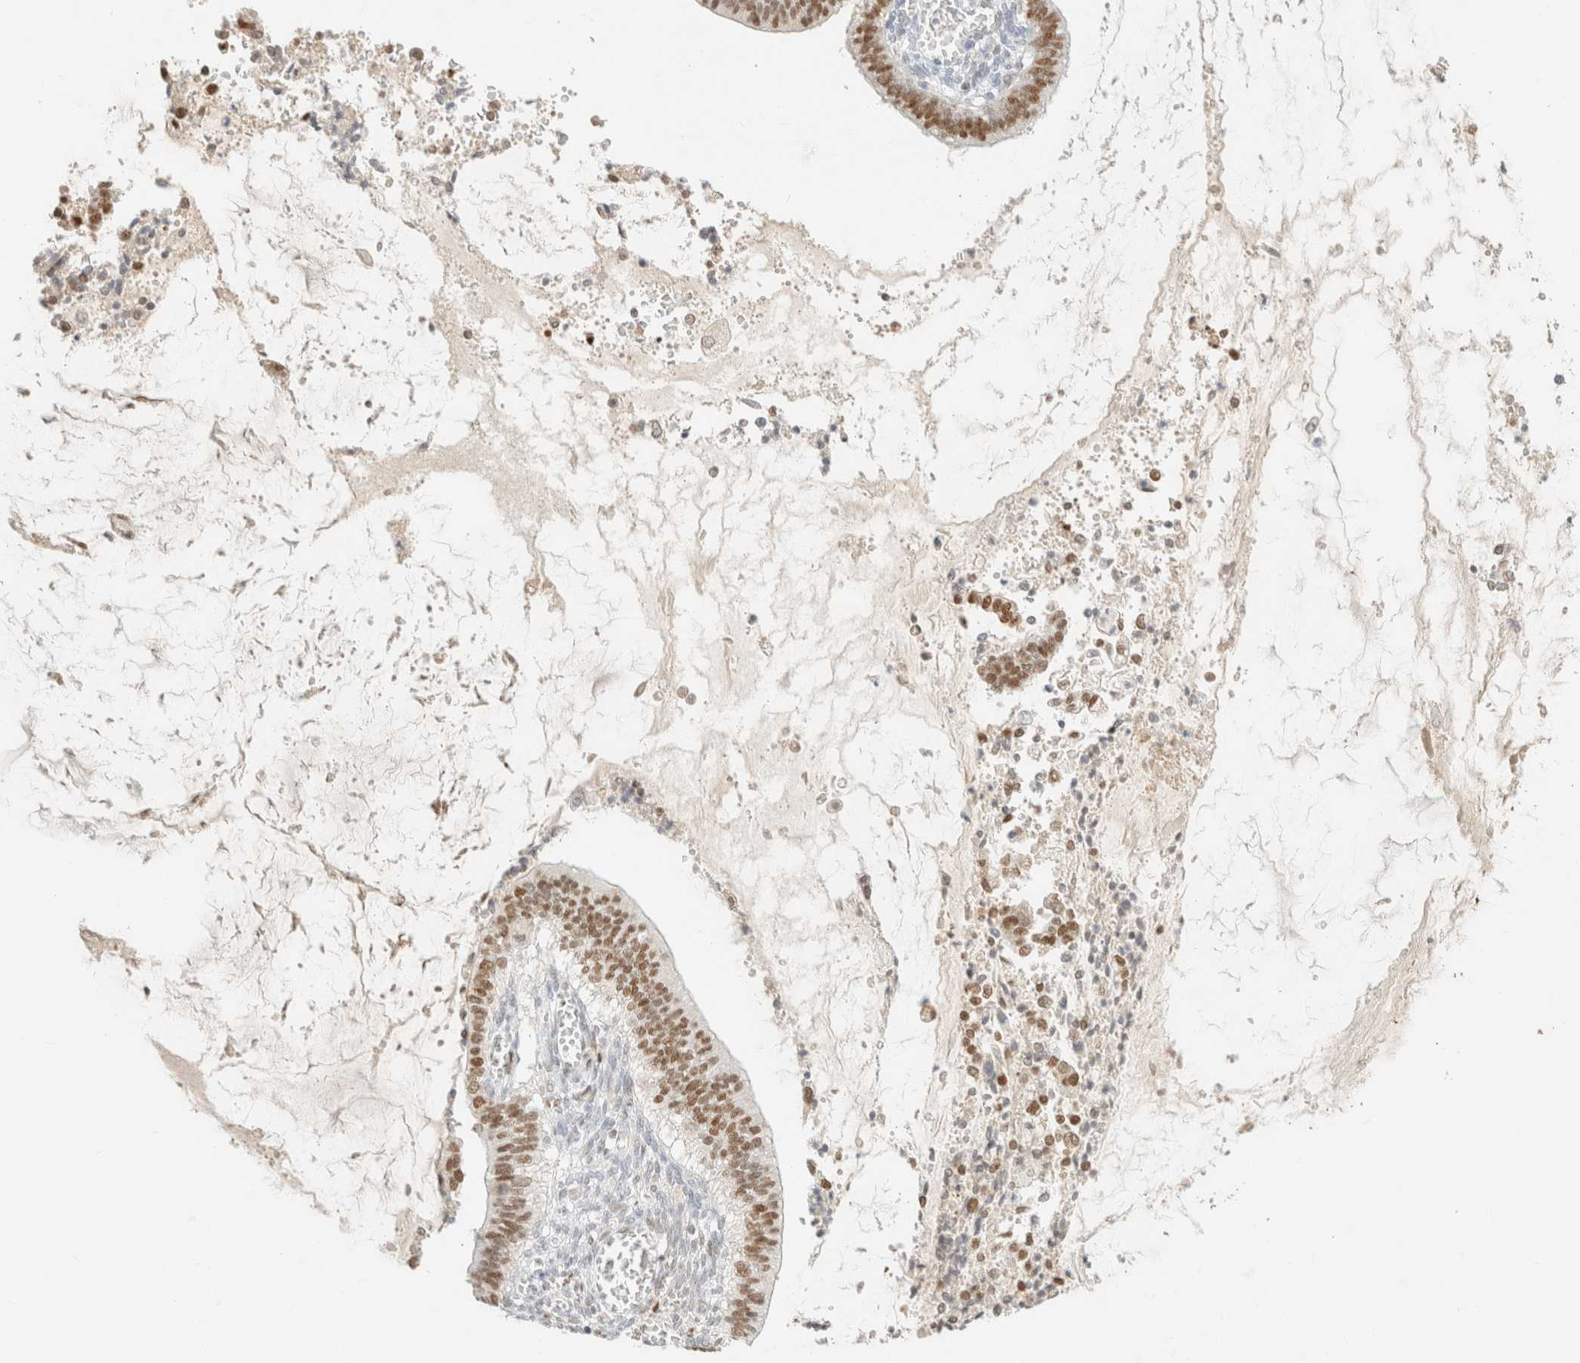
{"staining": {"intensity": "moderate", "quantity": ">75%", "location": "nuclear"}, "tissue": "cervical cancer", "cell_type": "Tumor cells", "image_type": "cancer", "snomed": [{"axis": "morphology", "description": "Adenocarcinoma, NOS"}, {"axis": "topography", "description": "Cervix"}], "caption": "Tumor cells display moderate nuclear staining in about >75% of cells in cervical cancer (adenocarcinoma). The staining was performed using DAB, with brown indicating positive protein expression. Nuclei are stained blue with hematoxylin.", "gene": "DDB2", "patient": {"sex": "female", "age": 44}}